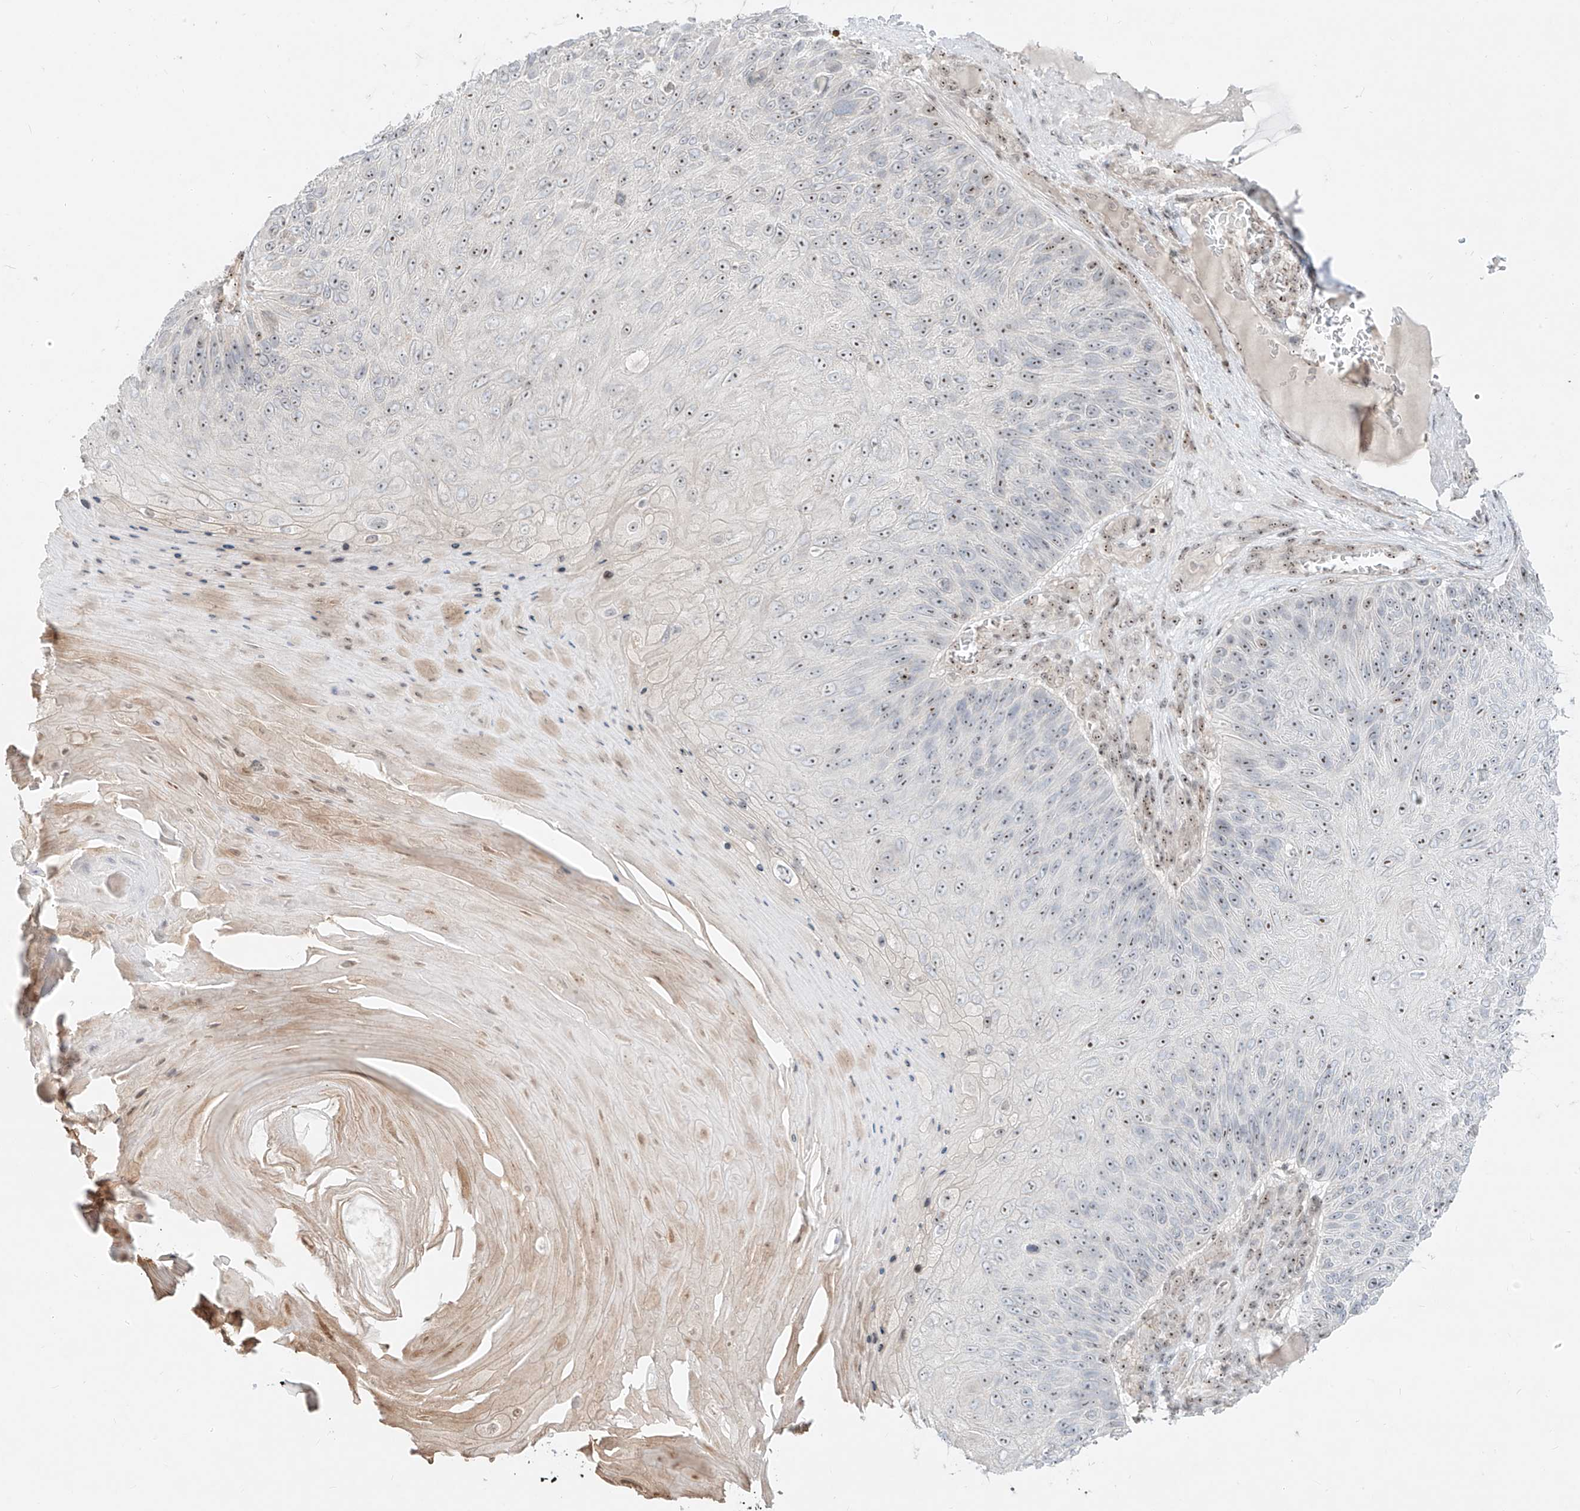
{"staining": {"intensity": "weak", "quantity": "<25%", "location": "nuclear"}, "tissue": "skin cancer", "cell_type": "Tumor cells", "image_type": "cancer", "snomed": [{"axis": "morphology", "description": "Squamous cell carcinoma, NOS"}, {"axis": "topography", "description": "Skin"}], "caption": "A histopathology image of skin cancer stained for a protein exhibits no brown staining in tumor cells. (DAB (3,3'-diaminobenzidine) immunohistochemistry (IHC), high magnification).", "gene": "ZNF512", "patient": {"sex": "female", "age": 88}}